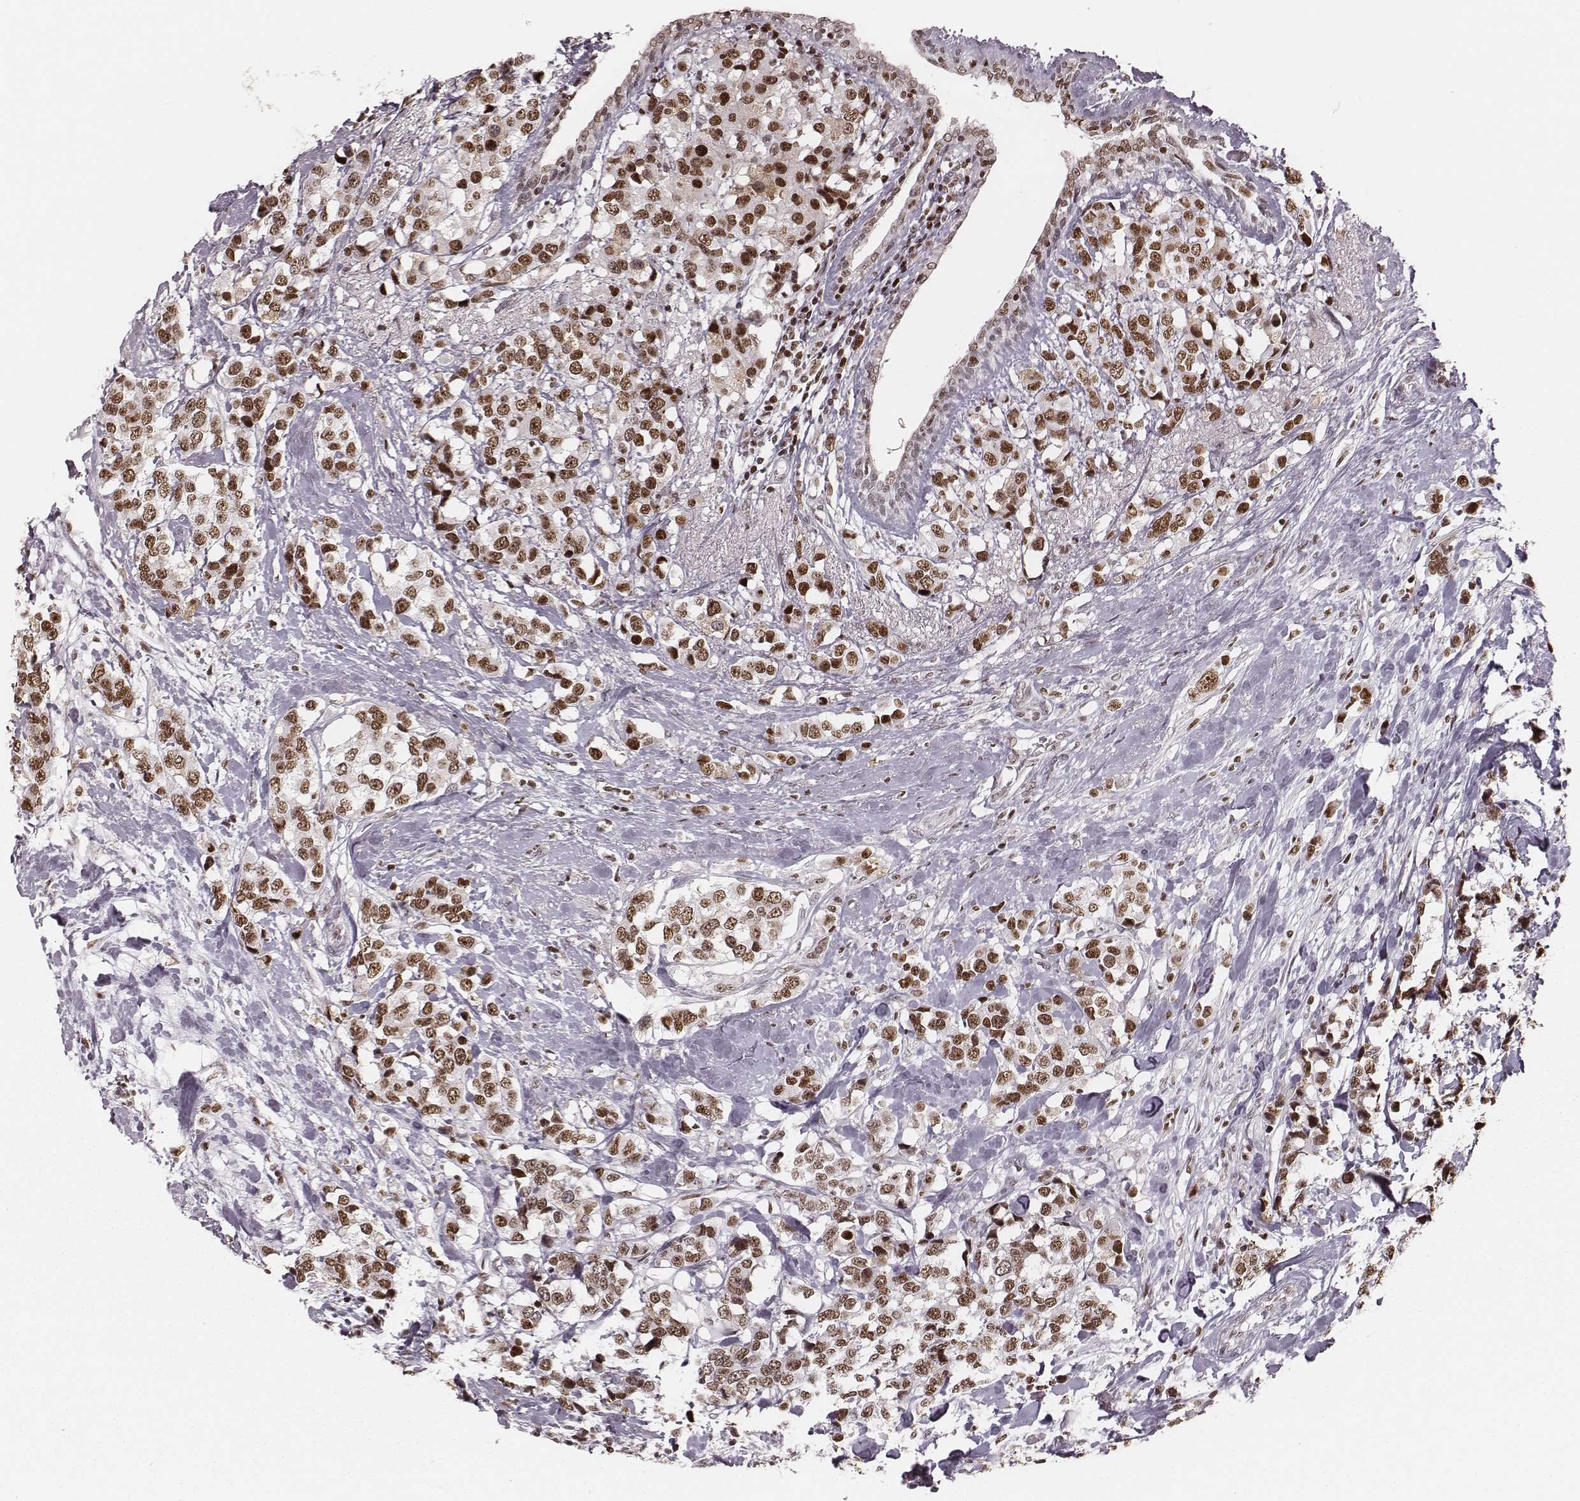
{"staining": {"intensity": "moderate", "quantity": ">75%", "location": "nuclear"}, "tissue": "breast cancer", "cell_type": "Tumor cells", "image_type": "cancer", "snomed": [{"axis": "morphology", "description": "Lobular carcinoma"}, {"axis": "topography", "description": "Breast"}], "caption": "Immunohistochemical staining of human breast lobular carcinoma exhibits medium levels of moderate nuclear protein positivity in approximately >75% of tumor cells.", "gene": "PARP1", "patient": {"sex": "female", "age": 59}}